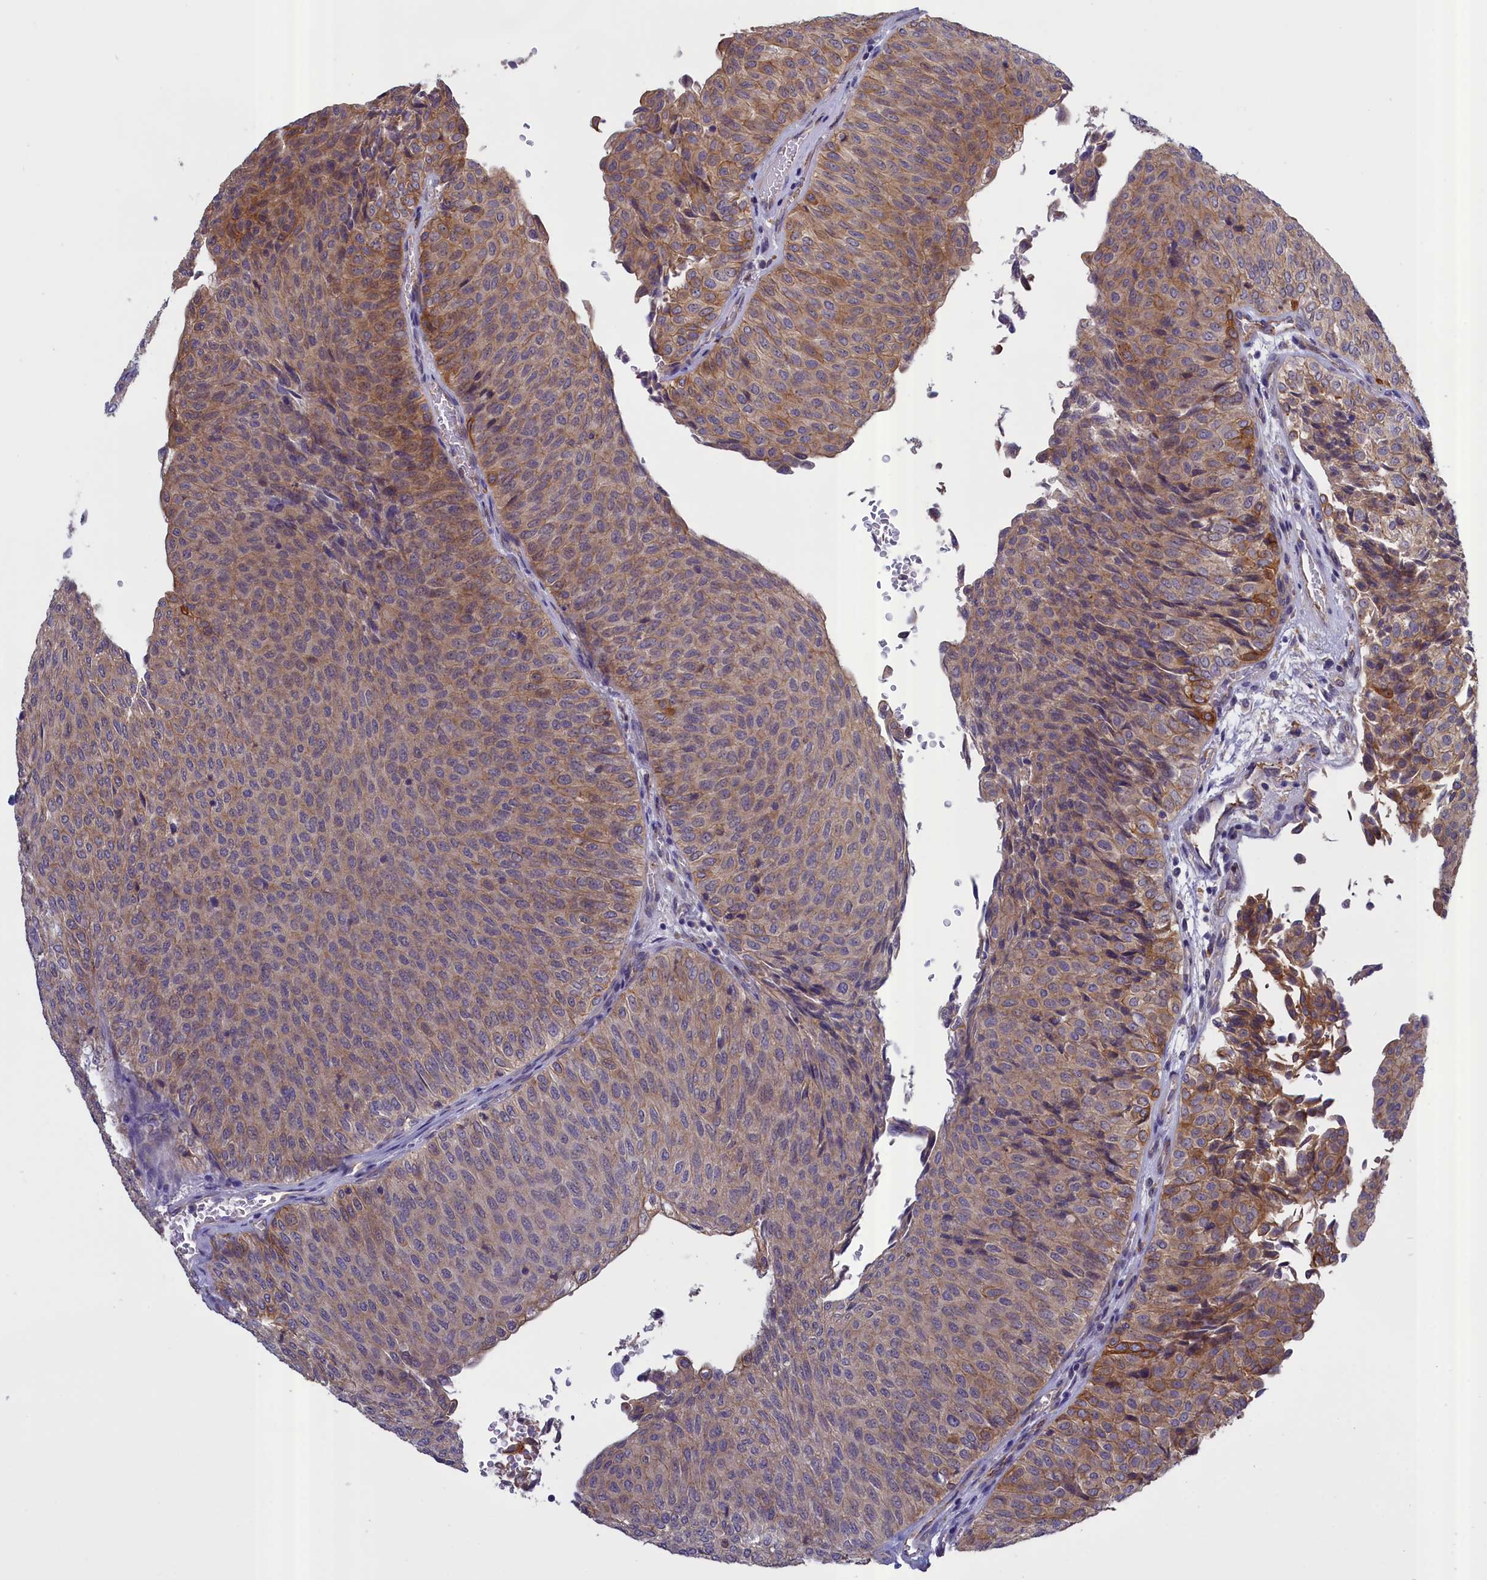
{"staining": {"intensity": "weak", "quantity": "25%-75%", "location": "cytoplasmic/membranous"}, "tissue": "urothelial cancer", "cell_type": "Tumor cells", "image_type": "cancer", "snomed": [{"axis": "morphology", "description": "Urothelial carcinoma, Low grade"}, {"axis": "topography", "description": "Urinary bladder"}], "caption": "Protein expression analysis of low-grade urothelial carcinoma displays weak cytoplasmic/membranous positivity in approximately 25%-75% of tumor cells.", "gene": "COL19A1", "patient": {"sex": "male", "age": 78}}